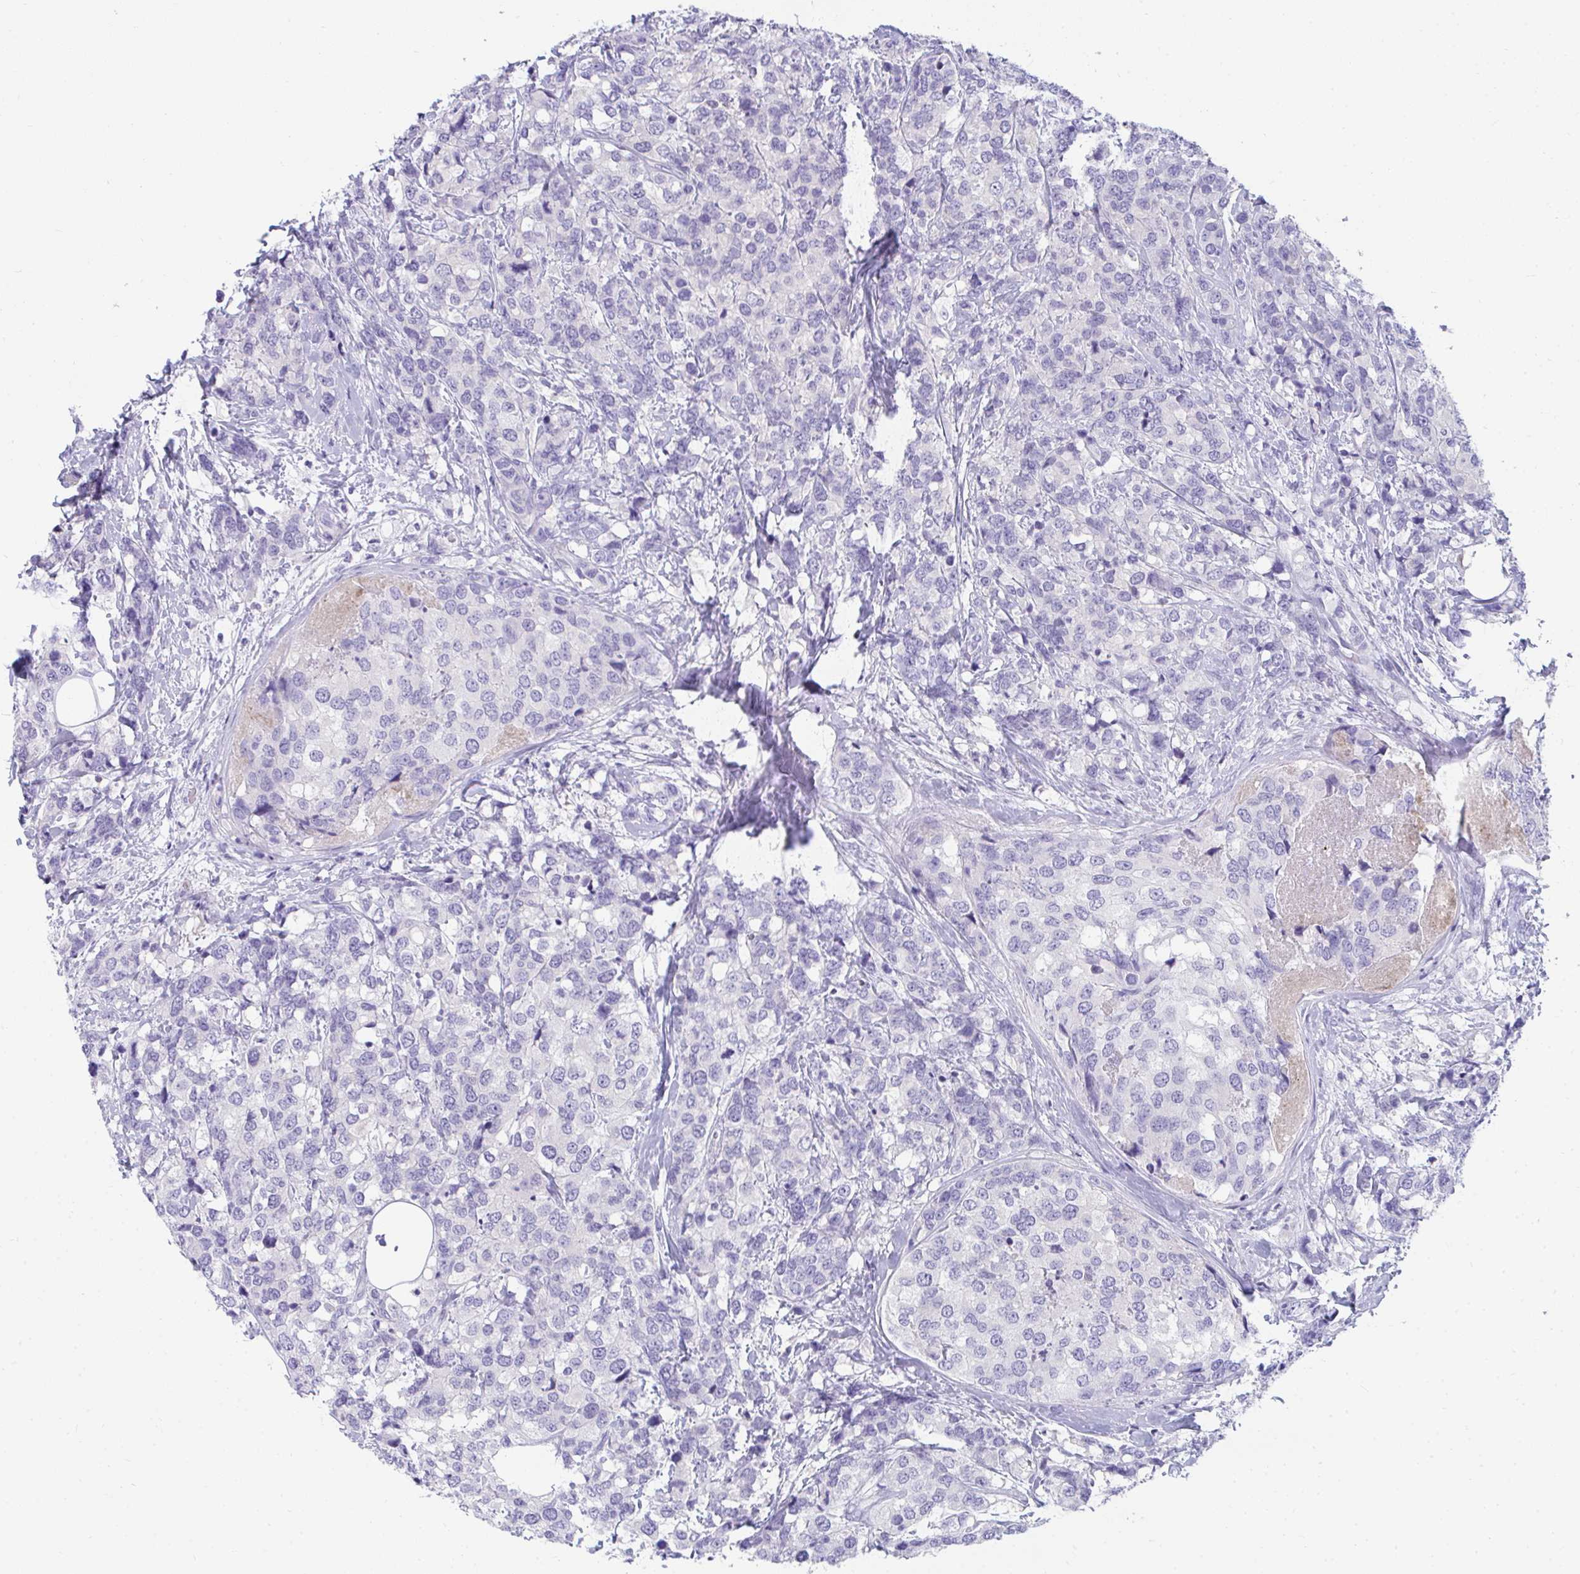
{"staining": {"intensity": "negative", "quantity": "none", "location": "none"}, "tissue": "breast cancer", "cell_type": "Tumor cells", "image_type": "cancer", "snomed": [{"axis": "morphology", "description": "Lobular carcinoma"}, {"axis": "topography", "description": "Breast"}], "caption": "Breast lobular carcinoma was stained to show a protein in brown. There is no significant expression in tumor cells. (DAB (3,3'-diaminobenzidine) IHC visualized using brightfield microscopy, high magnification).", "gene": "TTC30B", "patient": {"sex": "female", "age": 59}}